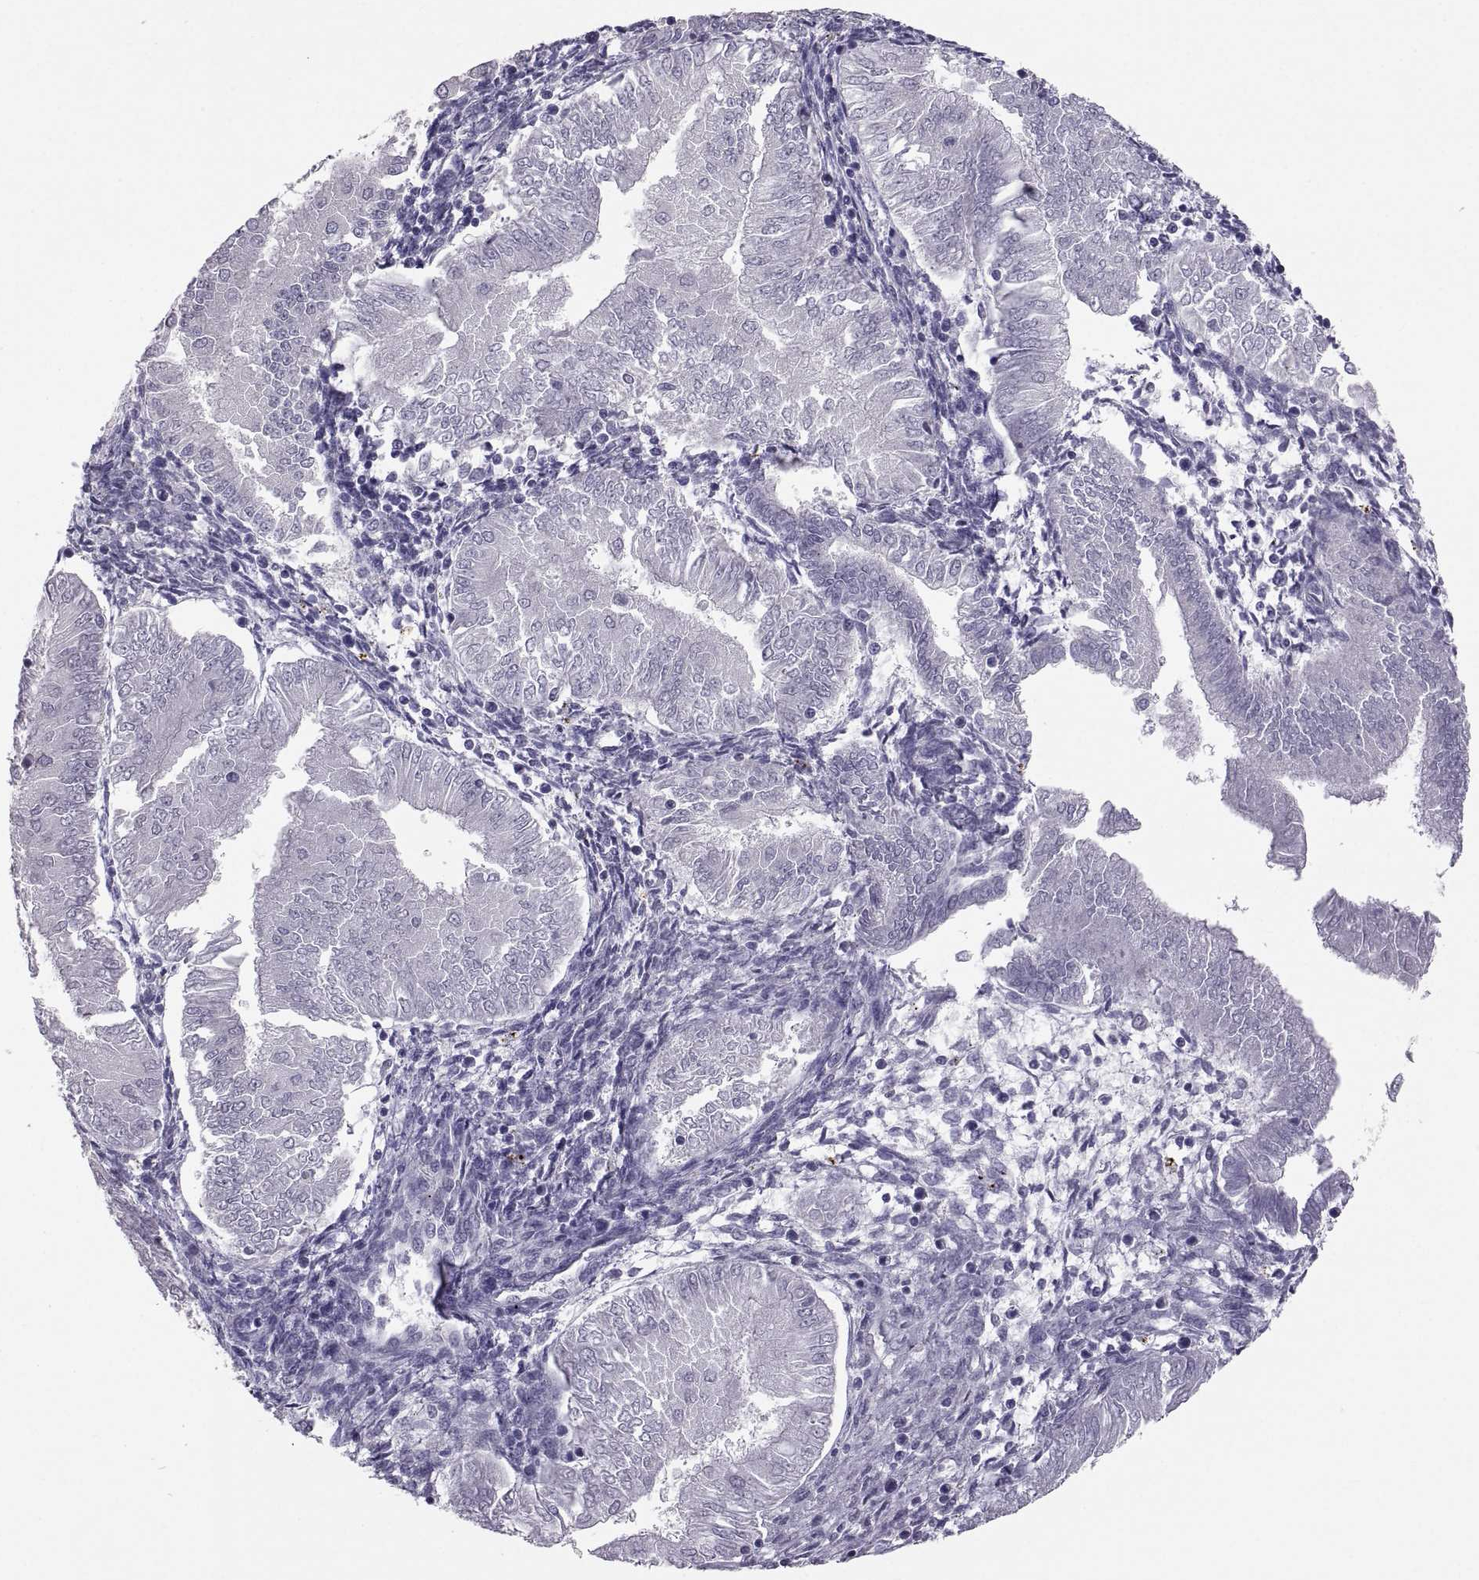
{"staining": {"intensity": "negative", "quantity": "none", "location": "none"}, "tissue": "endometrial cancer", "cell_type": "Tumor cells", "image_type": "cancer", "snomed": [{"axis": "morphology", "description": "Adenocarcinoma, NOS"}, {"axis": "topography", "description": "Endometrium"}], "caption": "This micrograph is of adenocarcinoma (endometrial) stained with immunohistochemistry (IHC) to label a protein in brown with the nuclei are counter-stained blue. There is no positivity in tumor cells.", "gene": "IGSF1", "patient": {"sex": "female", "age": 53}}